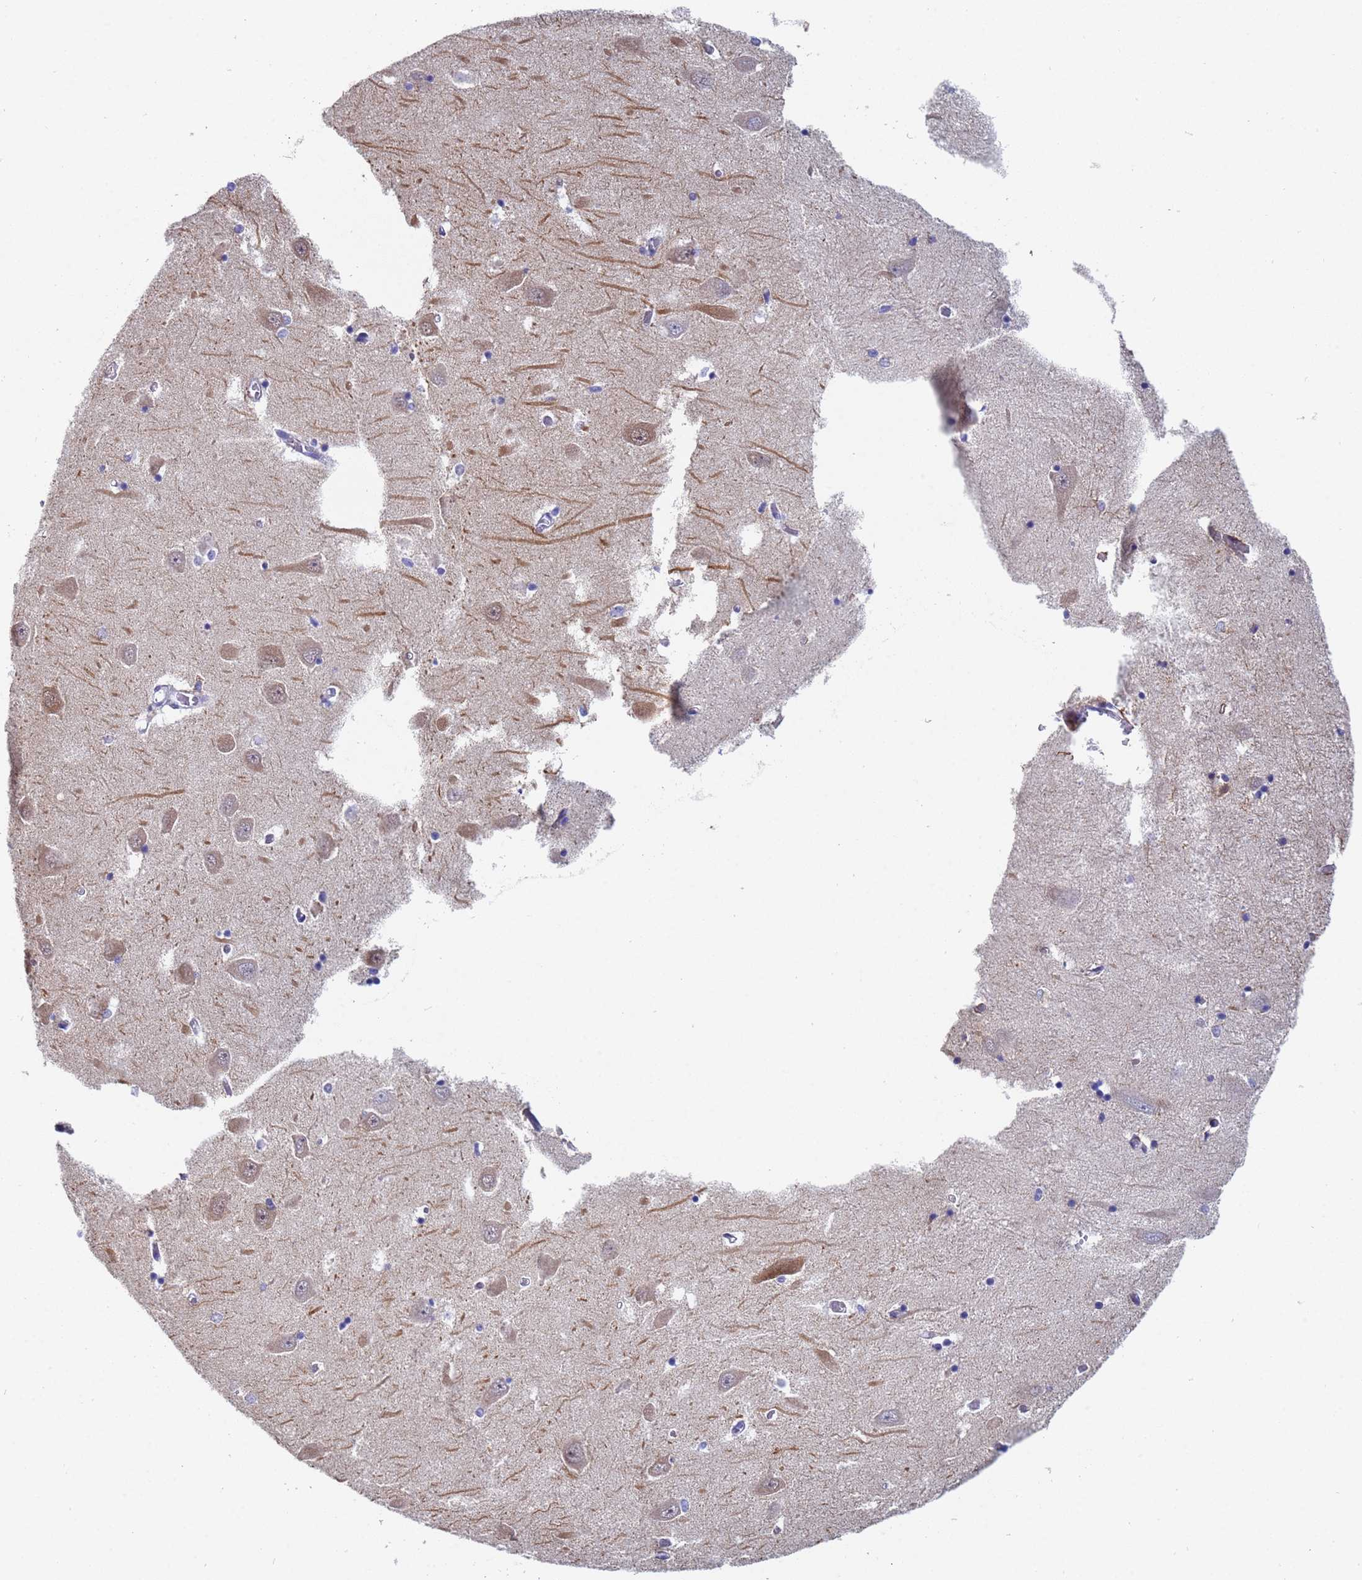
{"staining": {"intensity": "negative", "quantity": "none", "location": "none"}, "tissue": "hippocampus", "cell_type": "Glial cells", "image_type": "normal", "snomed": [{"axis": "morphology", "description": "Normal tissue, NOS"}, {"axis": "topography", "description": "Hippocampus"}], "caption": "Immunohistochemistry photomicrograph of normal hippocampus: human hippocampus stained with DAB demonstrates no significant protein expression in glial cells.", "gene": "IHO1", "patient": {"sex": "male", "age": 70}}